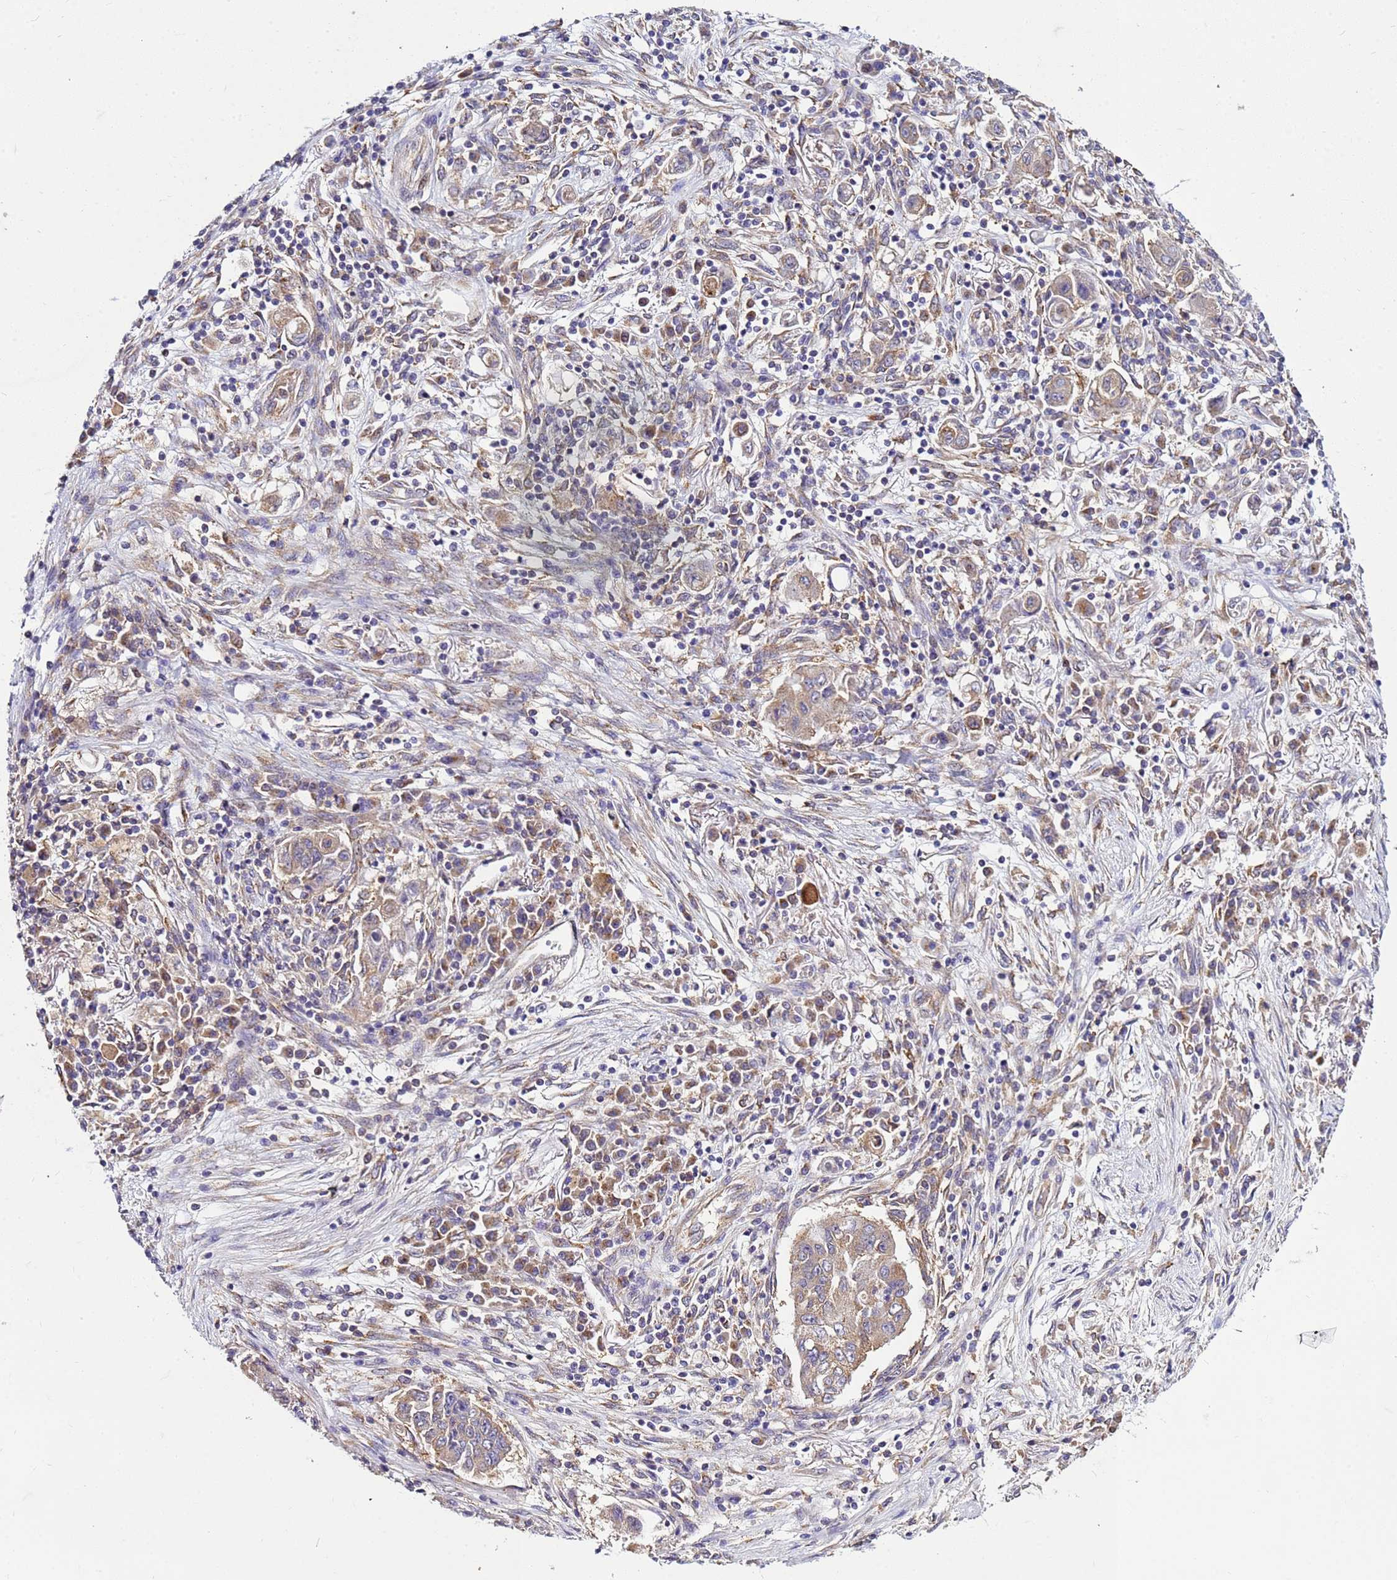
{"staining": {"intensity": "weak", "quantity": ">75%", "location": "cytoplasmic/membranous"}, "tissue": "lung cancer", "cell_type": "Tumor cells", "image_type": "cancer", "snomed": [{"axis": "morphology", "description": "Squamous cell carcinoma, NOS"}, {"axis": "topography", "description": "Lung"}], "caption": "Weak cytoplasmic/membranous protein positivity is present in about >75% of tumor cells in squamous cell carcinoma (lung).", "gene": "PKD1", "patient": {"sex": "male", "age": 74}}